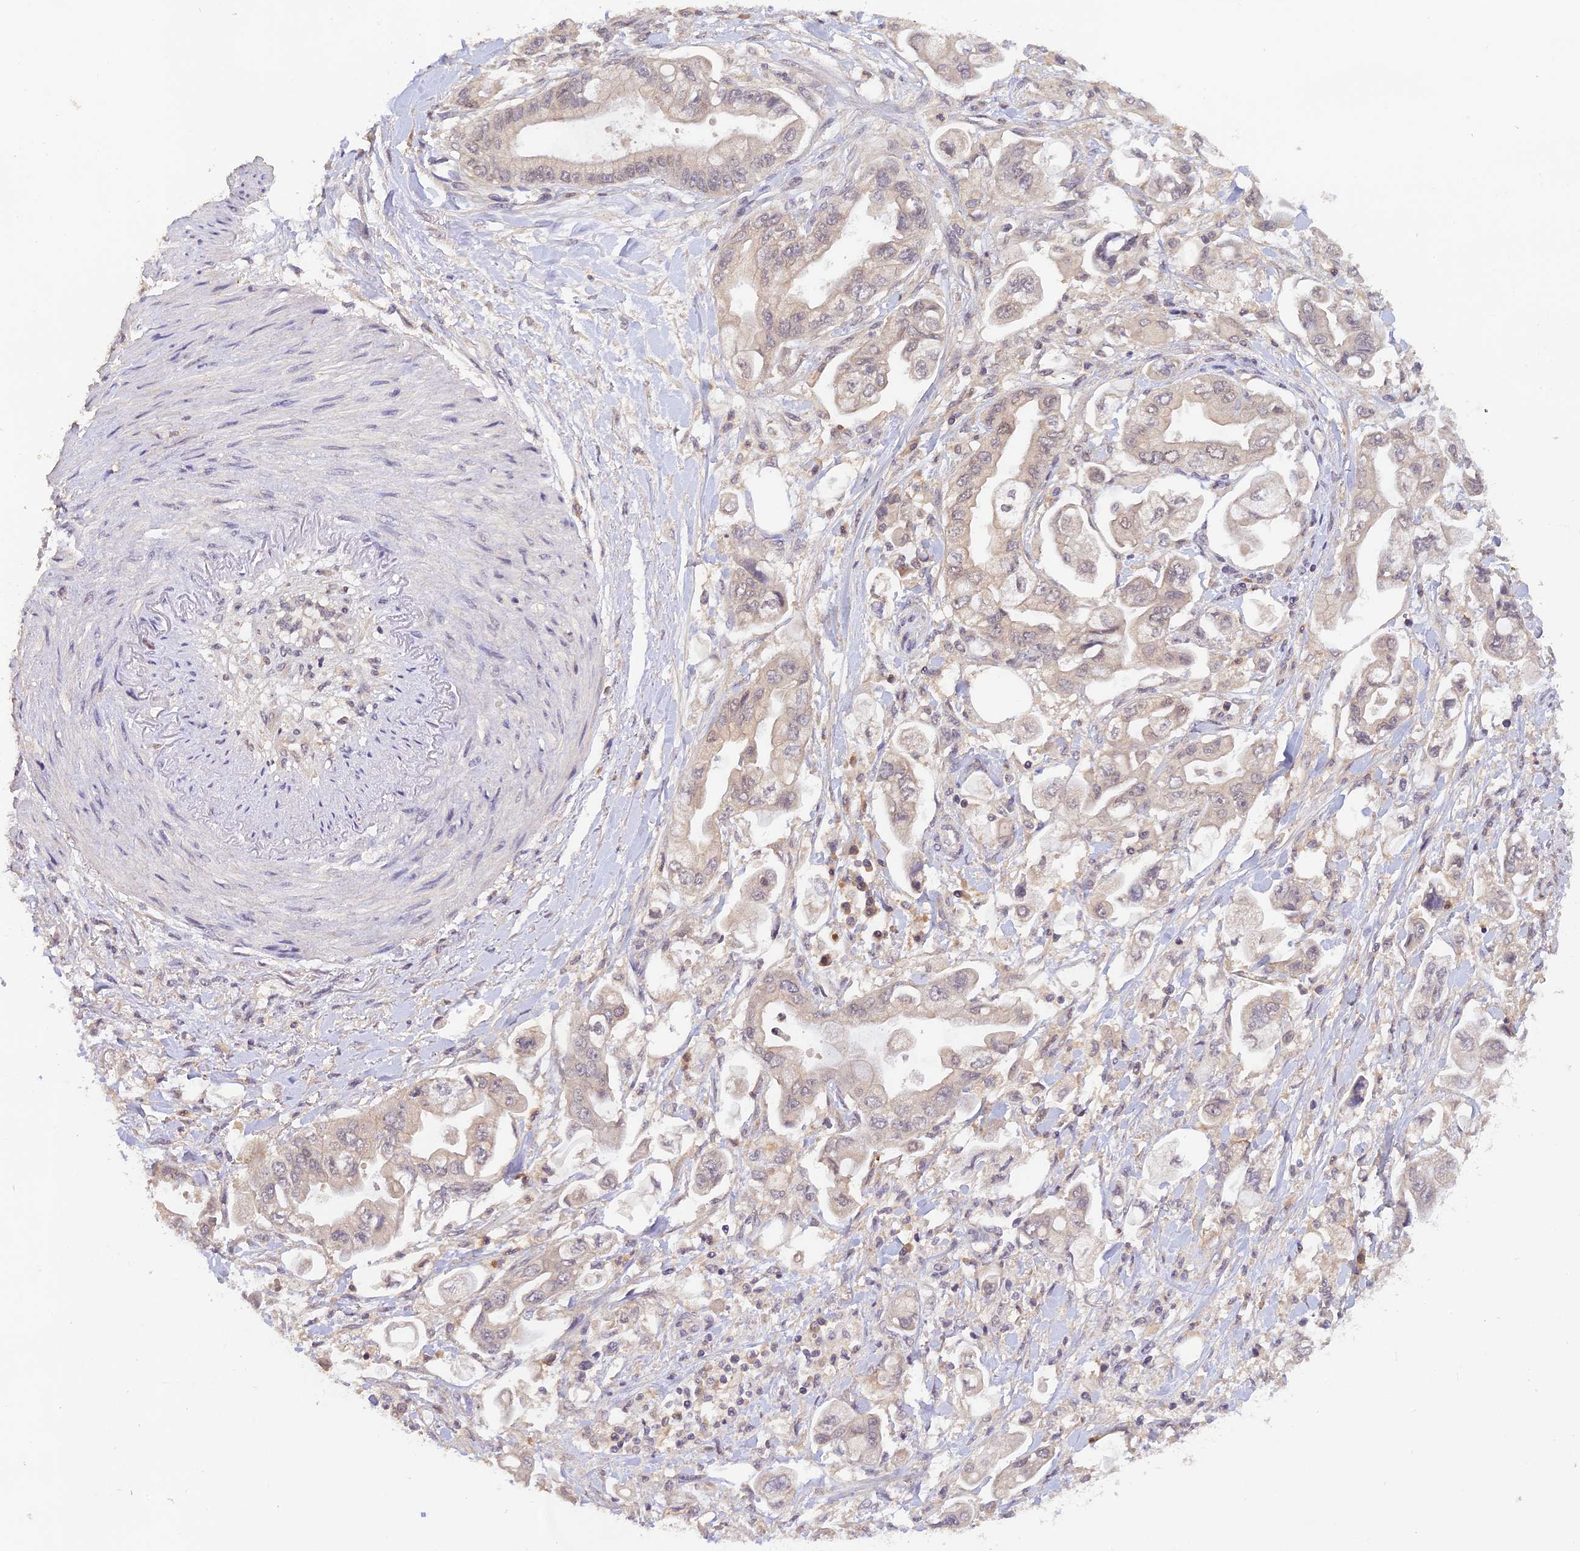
{"staining": {"intensity": "weak", "quantity": "25%-75%", "location": "nuclear"}, "tissue": "stomach cancer", "cell_type": "Tumor cells", "image_type": "cancer", "snomed": [{"axis": "morphology", "description": "Adenocarcinoma, NOS"}, {"axis": "topography", "description": "Stomach"}], "caption": "Protein positivity by immunohistochemistry exhibits weak nuclear expression in about 25%-75% of tumor cells in adenocarcinoma (stomach).", "gene": "ZNF436", "patient": {"sex": "male", "age": 62}}